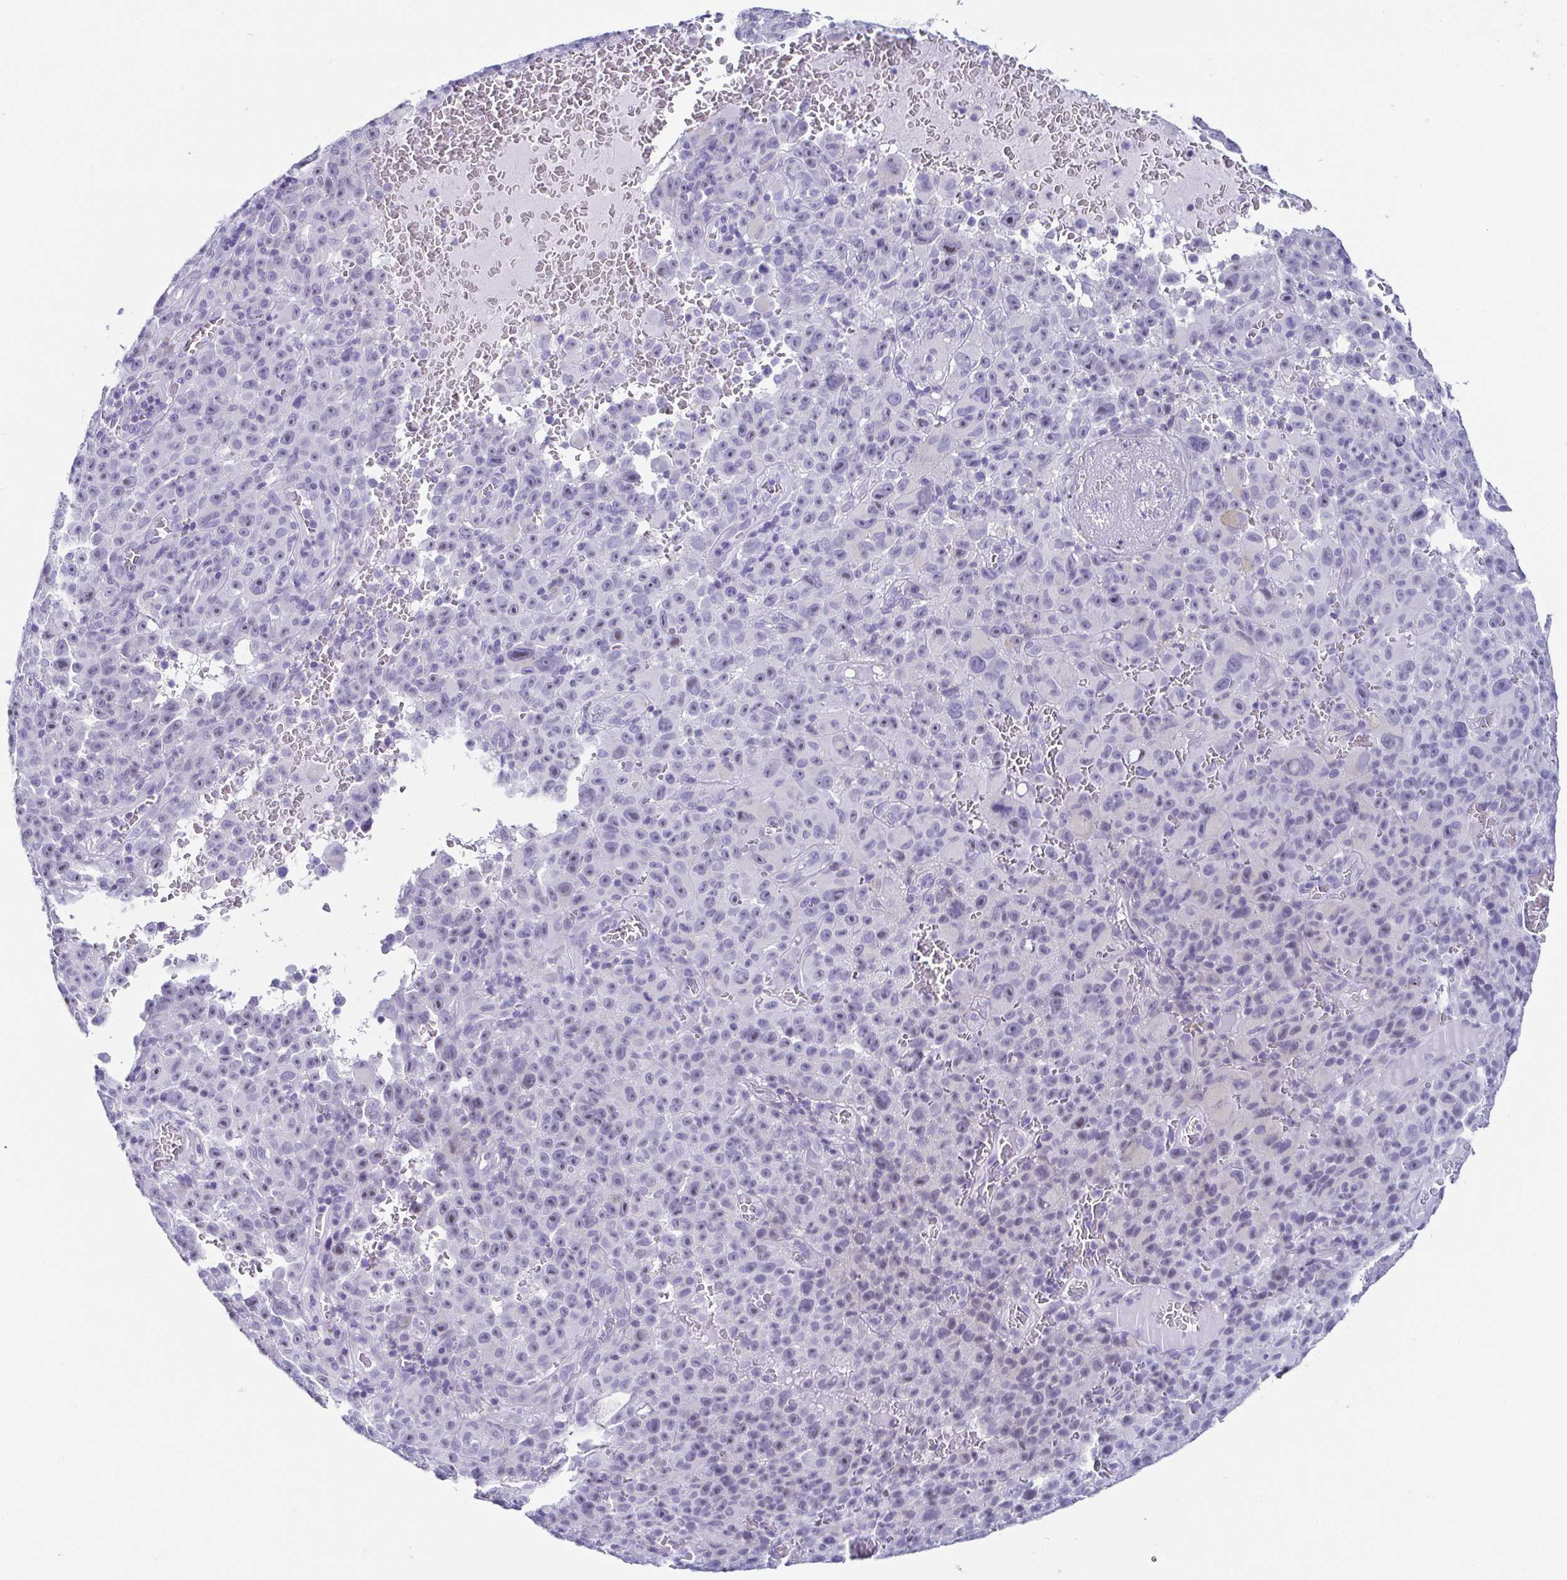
{"staining": {"intensity": "negative", "quantity": "none", "location": "none"}, "tissue": "melanoma", "cell_type": "Tumor cells", "image_type": "cancer", "snomed": [{"axis": "morphology", "description": "Malignant melanoma, NOS"}, {"axis": "topography", "description": "Skin"}], "caption": "A histopathology image of malignant melanoma stained for a protein displays no brown staining in tumor cells.", "gene": "TNNT2", "patient": {"sex": "female", "age": 82}}